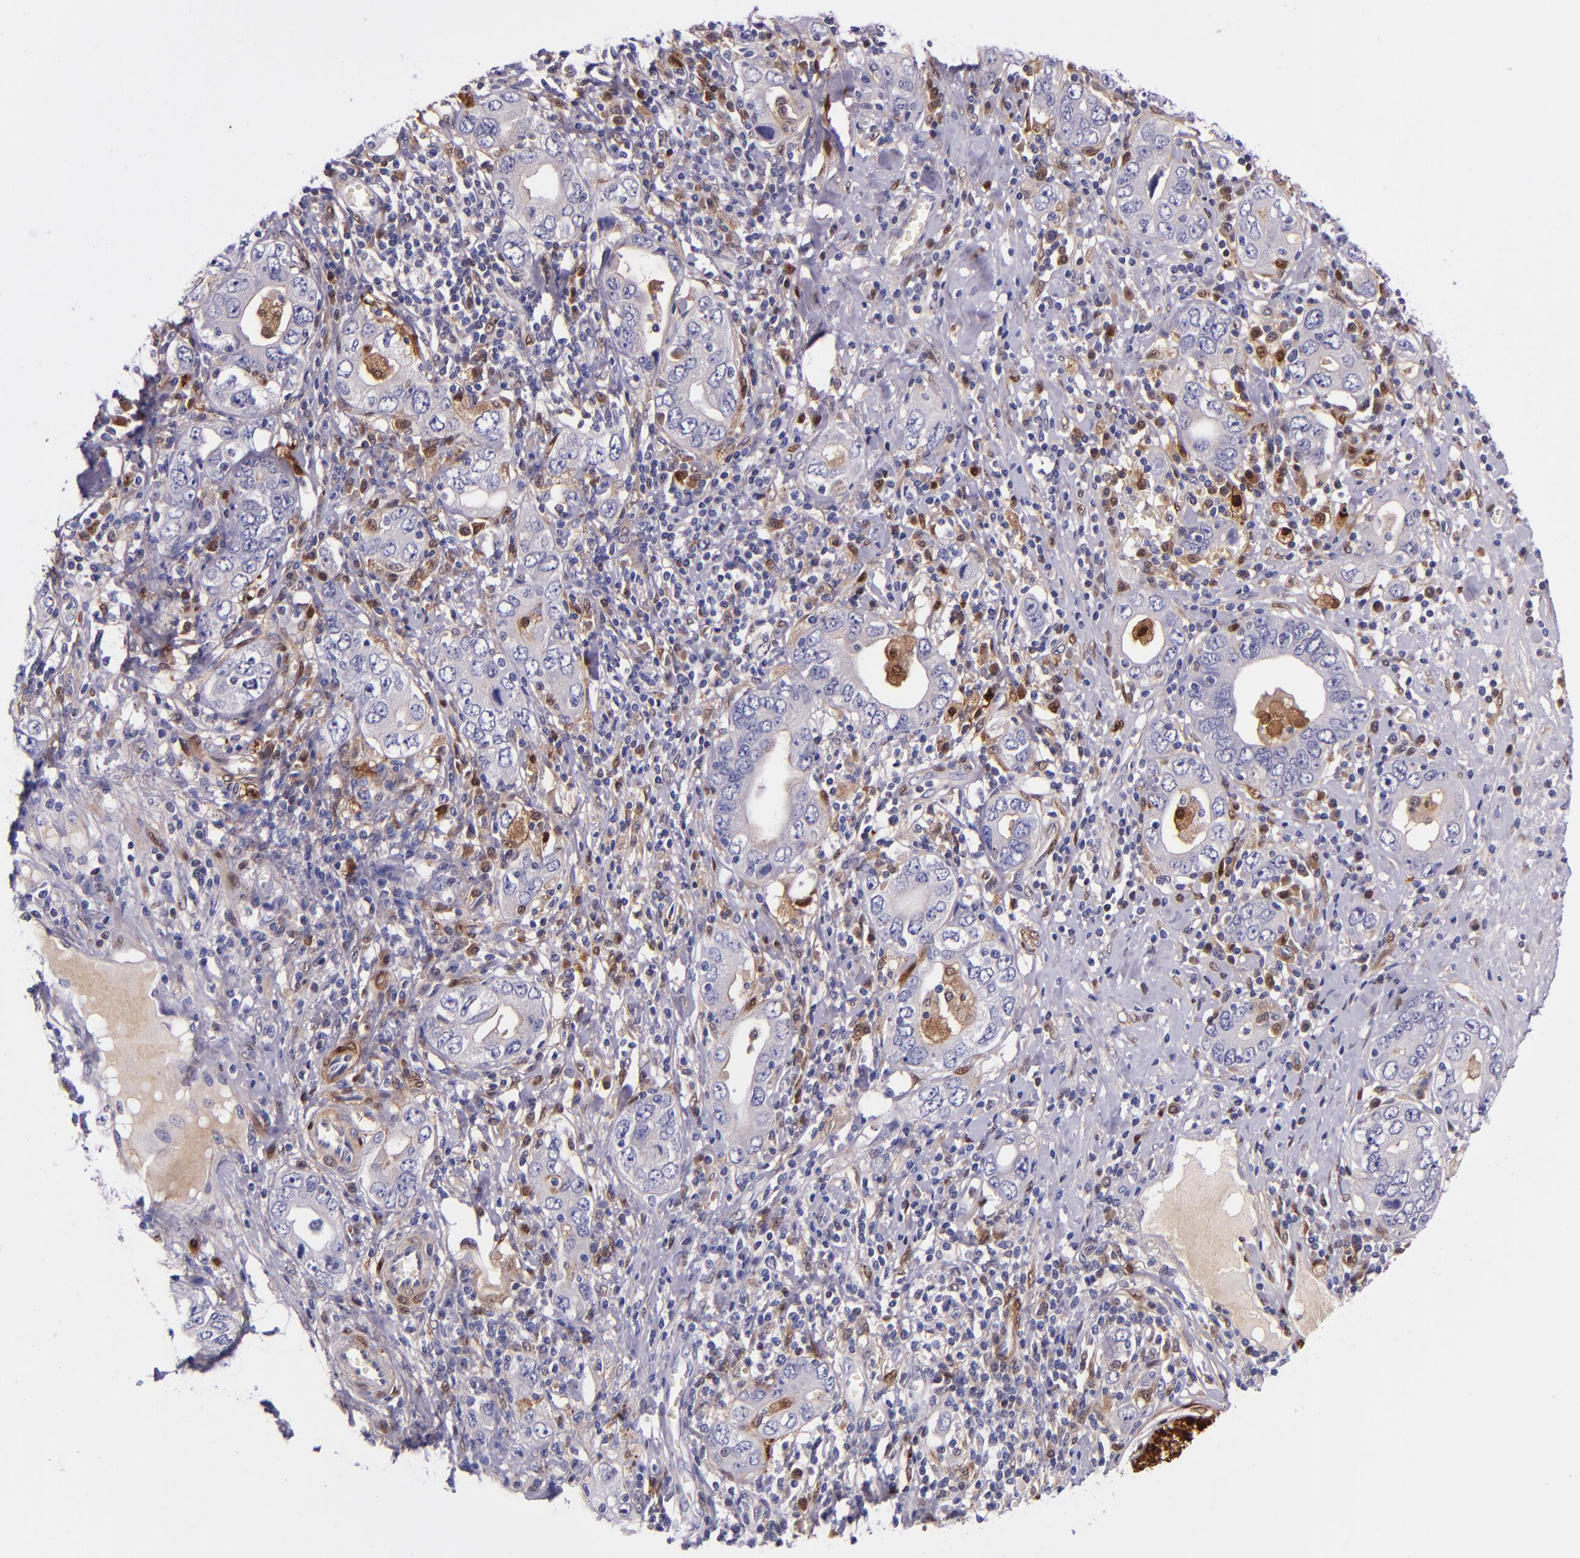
{"staining": {"intensity": "negative", "quantity": "none", "location": "none"}, "tissue": "stomach cancer", "cell_type": "Tumor cells", "image_type": "cancer", "snomed": [{"axis": "morphology", "description": "Adenocarcinoma, NOS"}, {"axis": "topography", "description": "Stomach, lower"}], "caption": "DAB immunohistochemical staining of human stomach cancer demonstrates no significant positivity in tumor cells.", "gene": "LGALS1", "patient": {"sex": "female", "age": 93}}